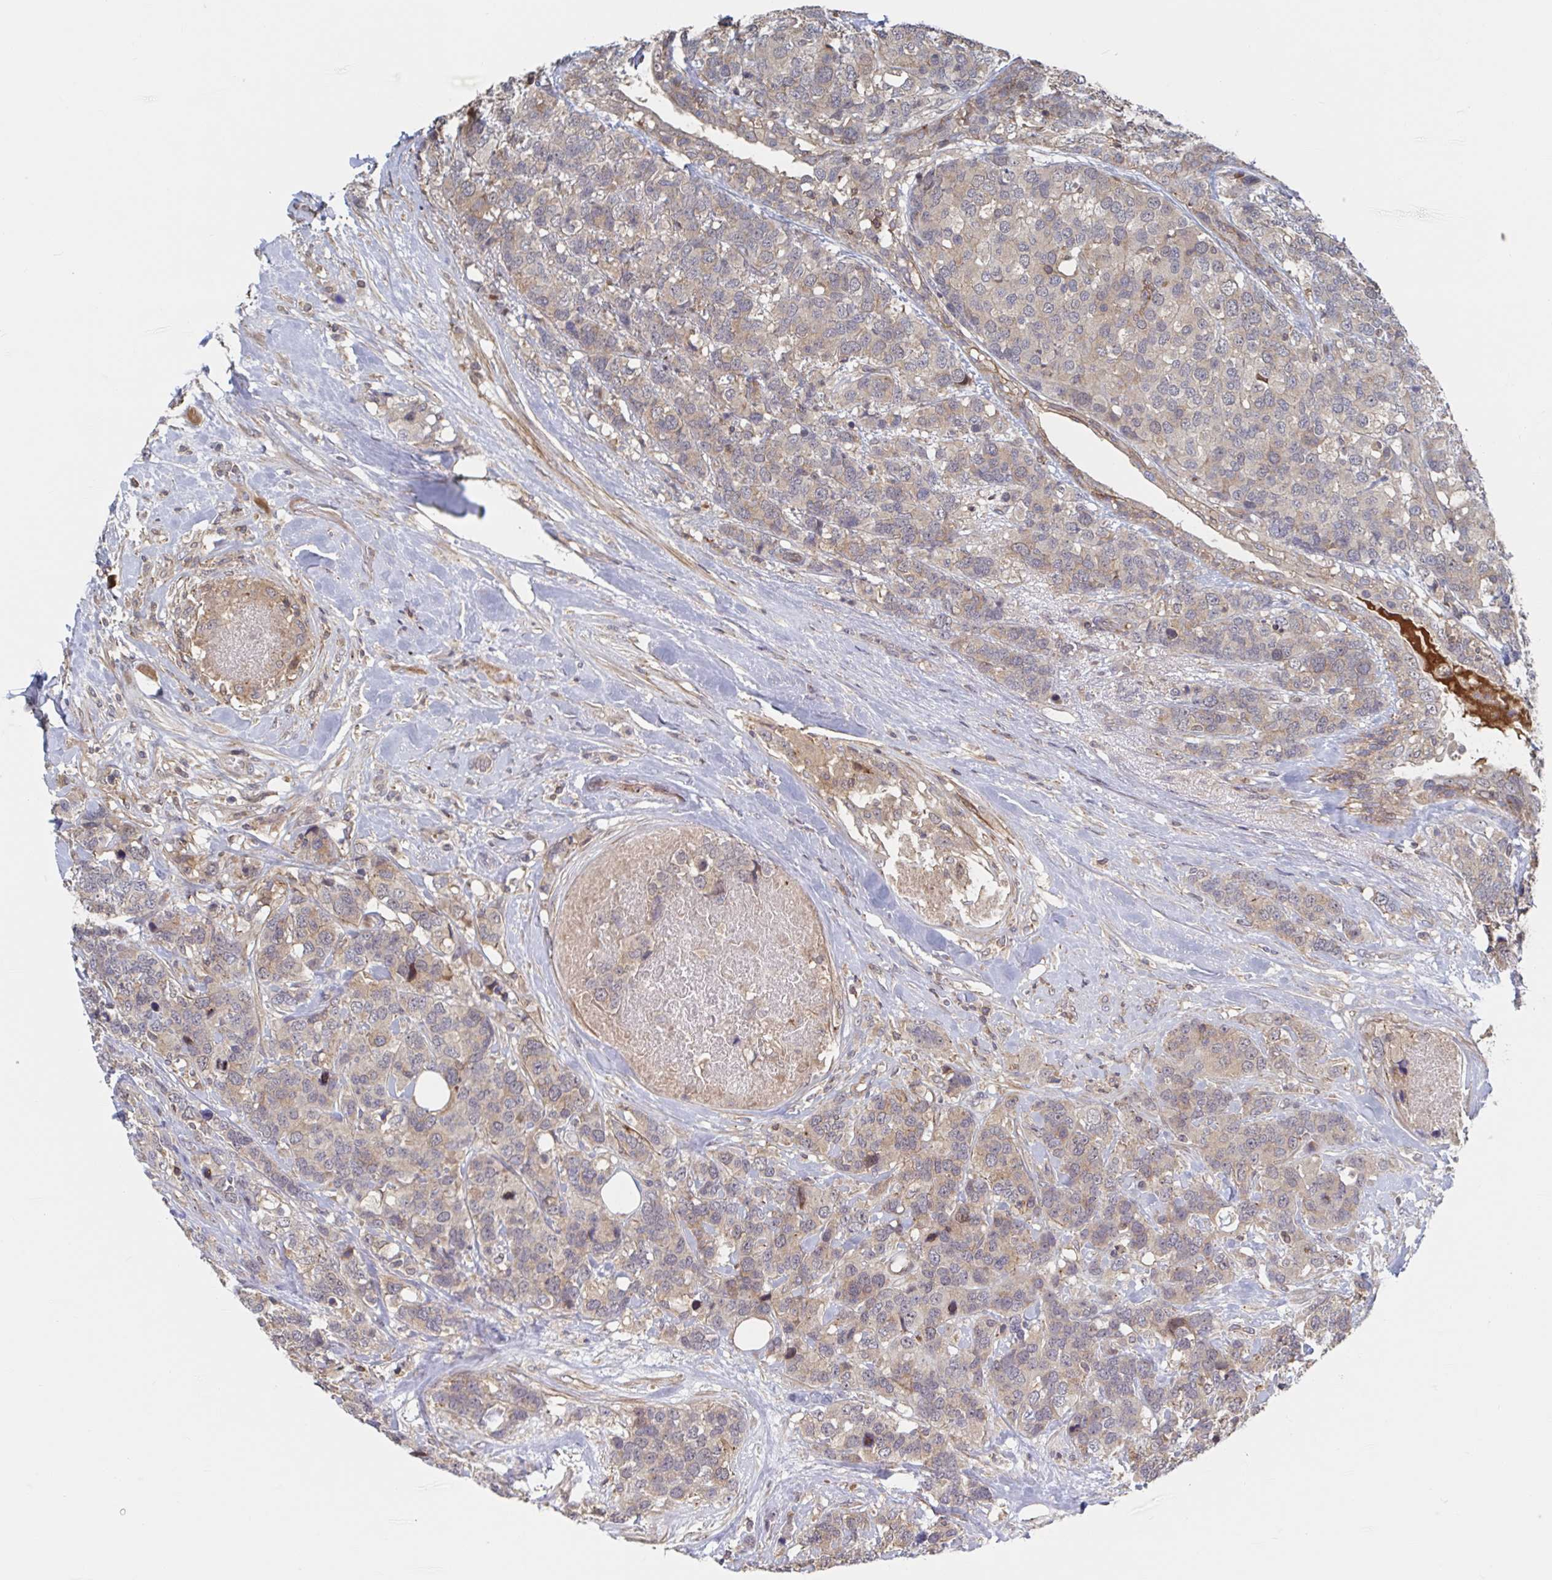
{"staining": {"intensity": "weak", "quantity": "25%-75%", "location": "cytoplasmic/membranous"}, "tissue": "breast cancer", "cell_type": "Tumor cells", "image_type": "cancer", "snomed": [{"axis": "morphology", "description": "Lobular carcinoma"}, {"axis": "topography", "description": "Breast"}], "caption": "Approximately 25%-75% of tumor cells in breast cancer (lobular carcinoma) exhibit weak cytoplasmic/membranous protein expression as visualized by brown immunohistochemical staining.", "gene": "DHRS12", "patient": {"sex": "female", "age": 59}}